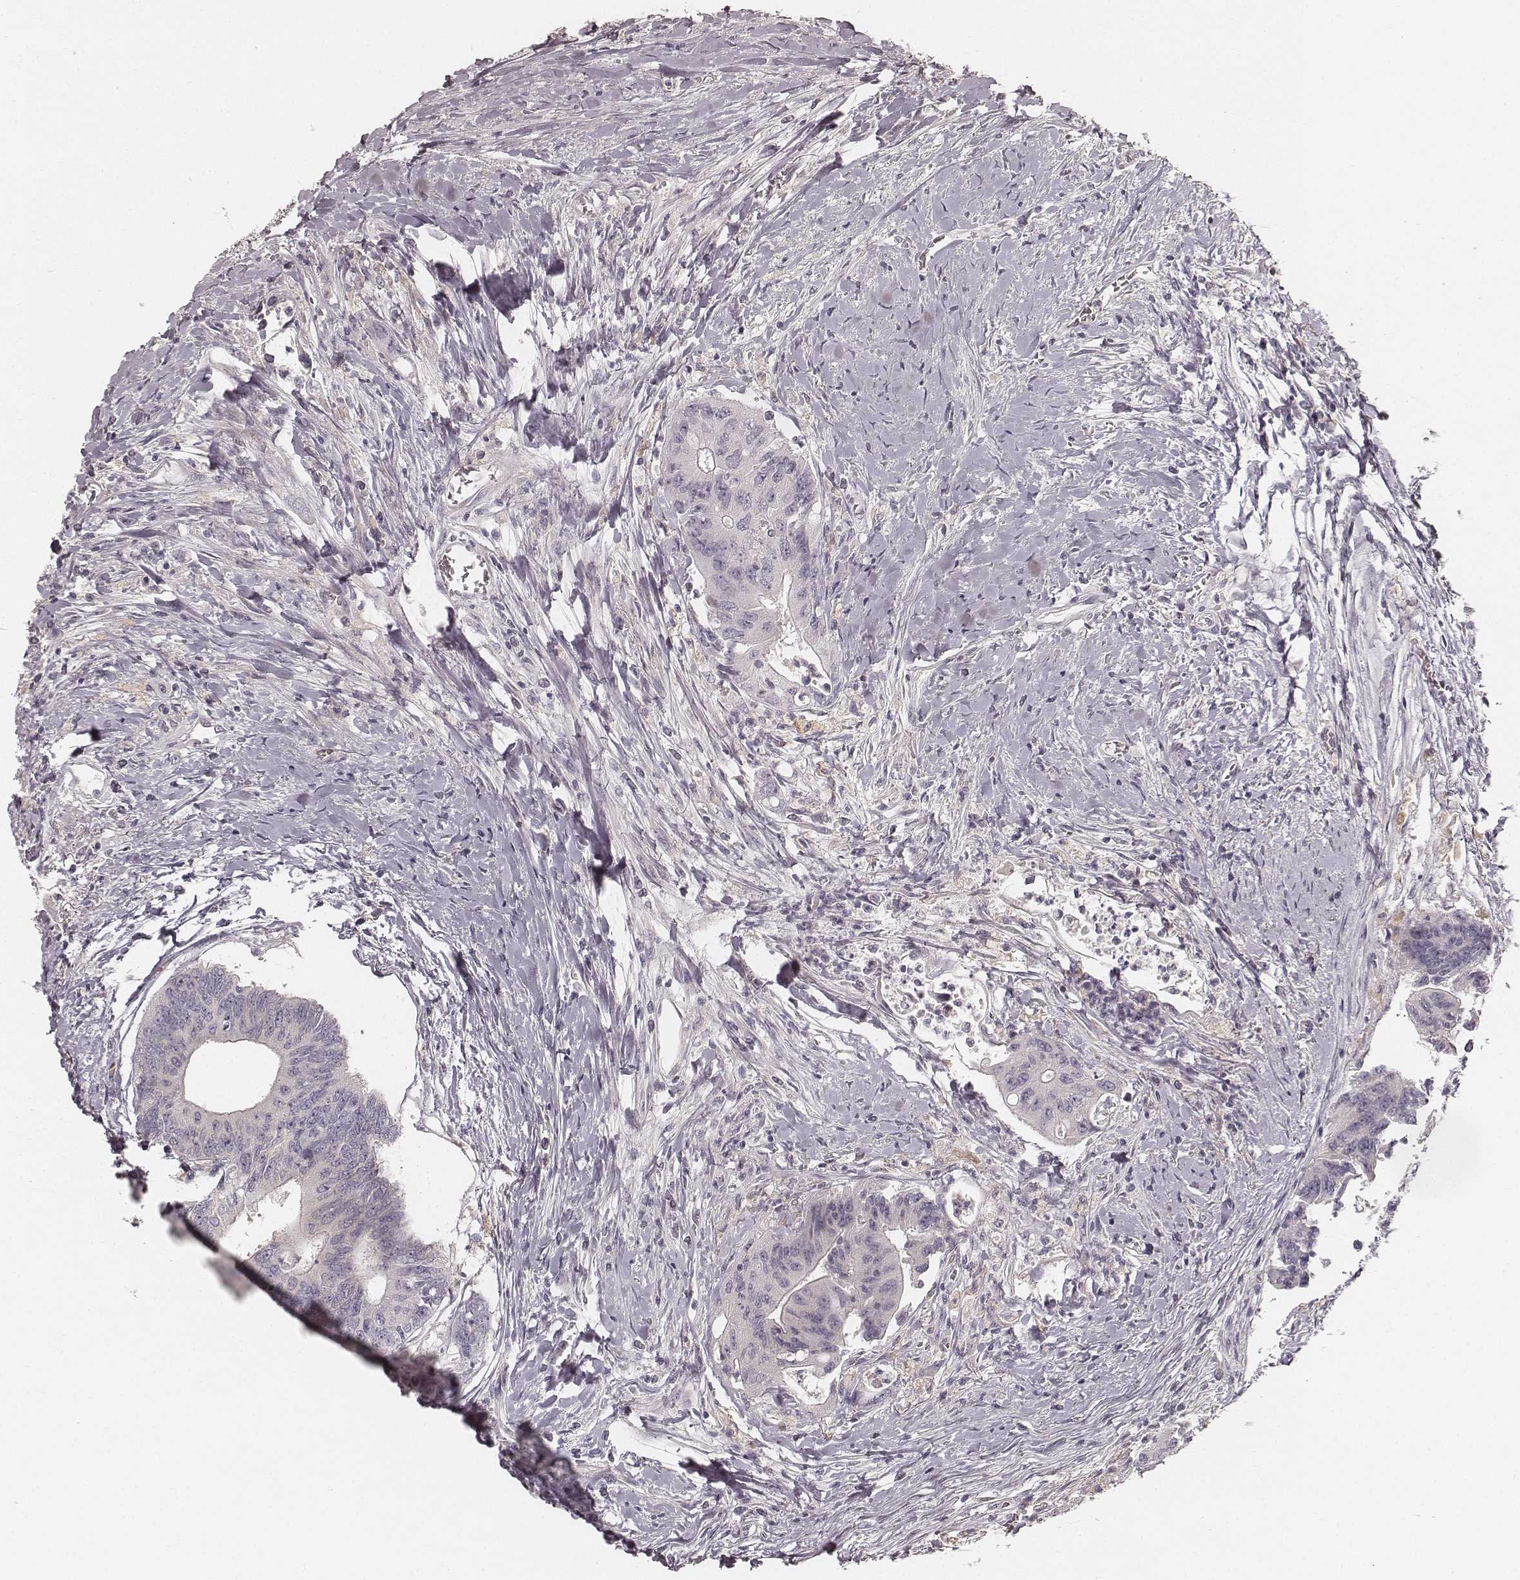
{"staining": {"intensity": "negative", "quantity": "none", "location": "none"}, "tissue": "colorectal cancer", "cell_type": "Tumor cells", "image_type": "cancer", "snomed": [{"axis": "morphology", "description": "Adenocarcinoma, NOS"}, {"axis": "topography", "description": "Rectum"}], "caption": "A micrograph of human adenocarcinoma (colorectal) is negative for staining in tumor cells.", "gene": "FMNL2", "patient": {"sex": "male", "age": 59}}